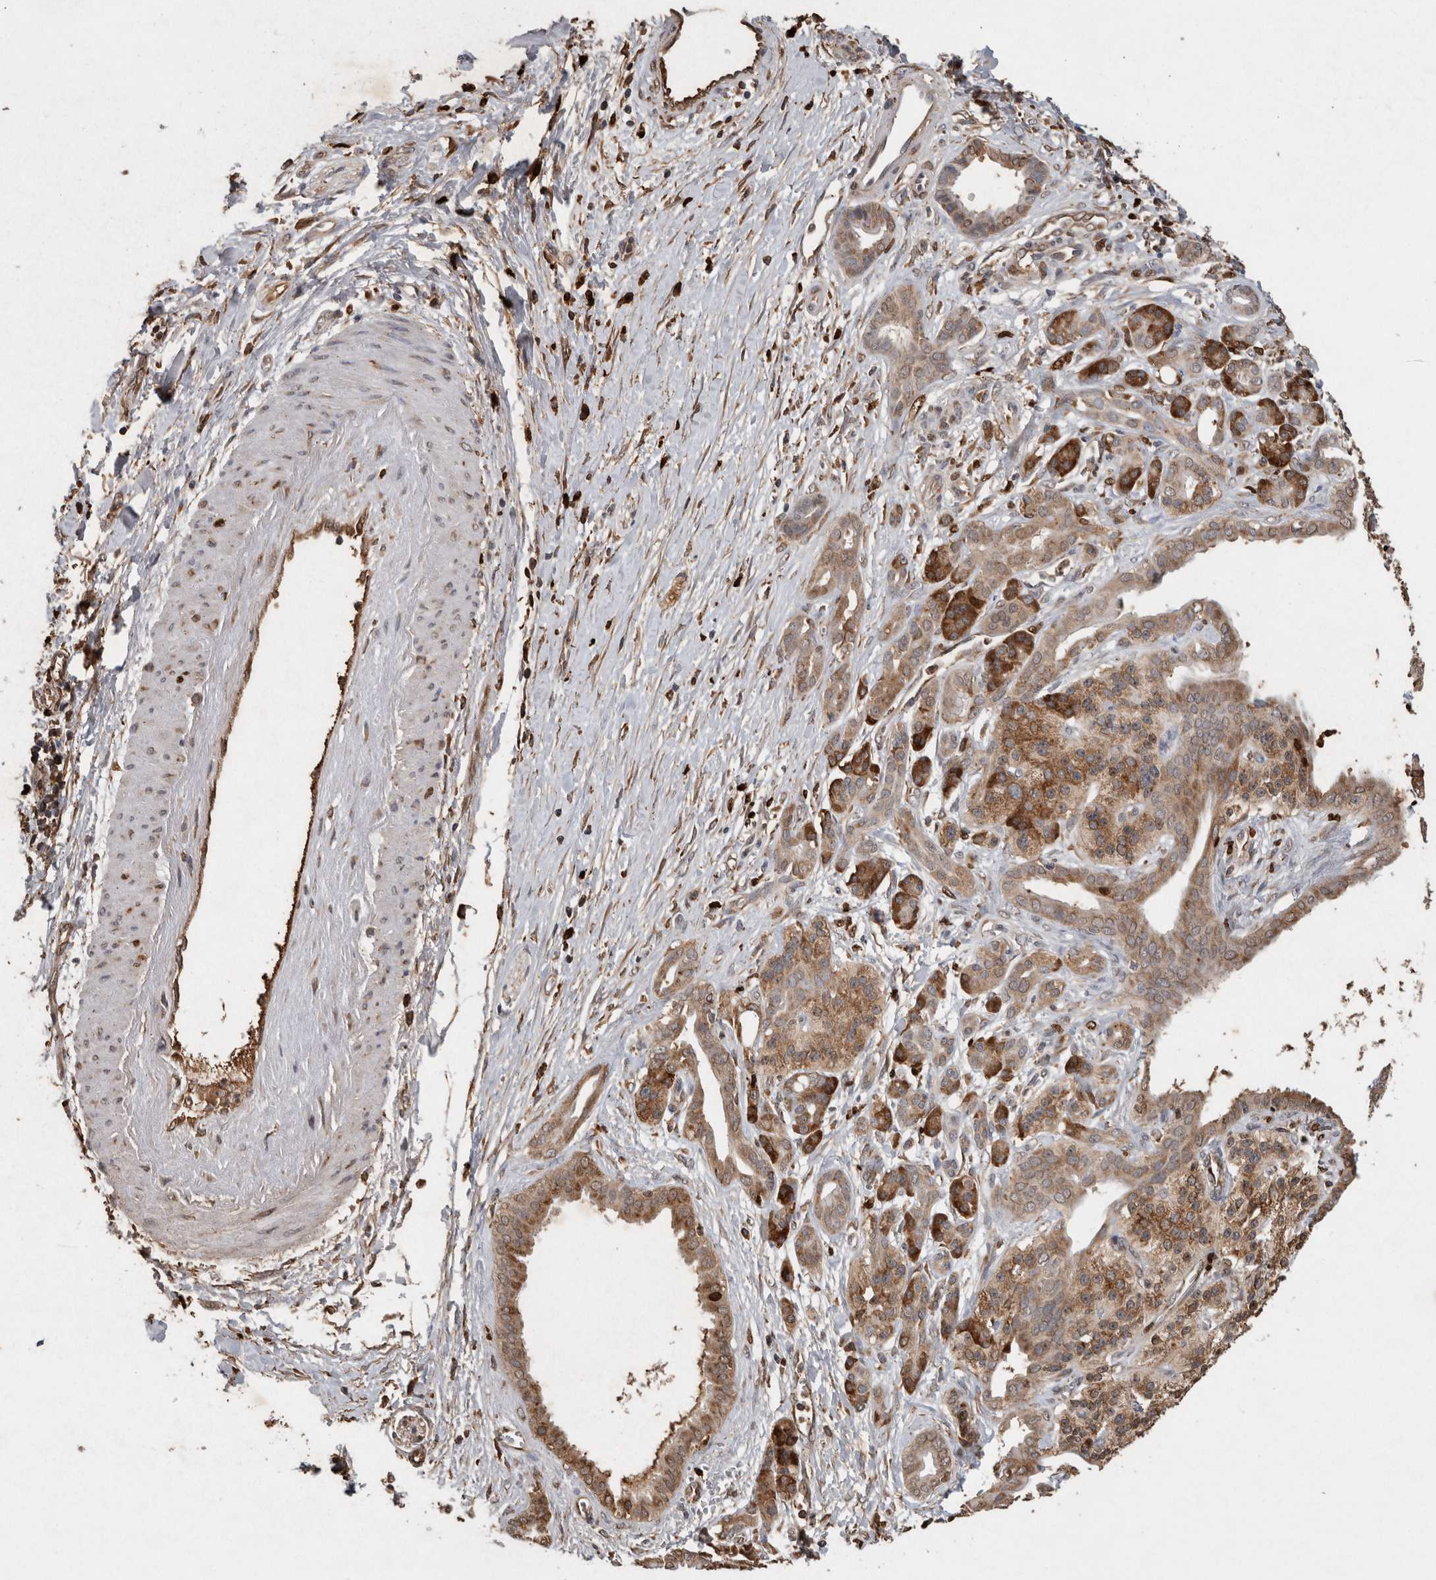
{"staining": {"intensity": "moderate", "quantity": ">75%", "location": "cytoplasmic/membranous"}, "tissue": "pancreatic cancer", "cell_type": "Tumor cells", "image_type": "cancer", "snomed": [{"axis": "morphology", "description": "Adenocarcinoma, NOS"}, {"axis": "topography", "description": "Pancreas"}], "caption": "IHC staining of pancreatic adenocarcinoma, which exhibits medium levels of moderate cytoplasmic/membranous staining in approximately >75% of tumor cells indicating moderate cytoplasmic/membranous protein positivity. The staining was performed using DAB (3,3'-diaminobenzidine) (brown) for protein detection and nuclei were counterstained in hematoxylin (blue).", "gene": "ADGRL3", "patient": {"sex": "male", "age": 59}}